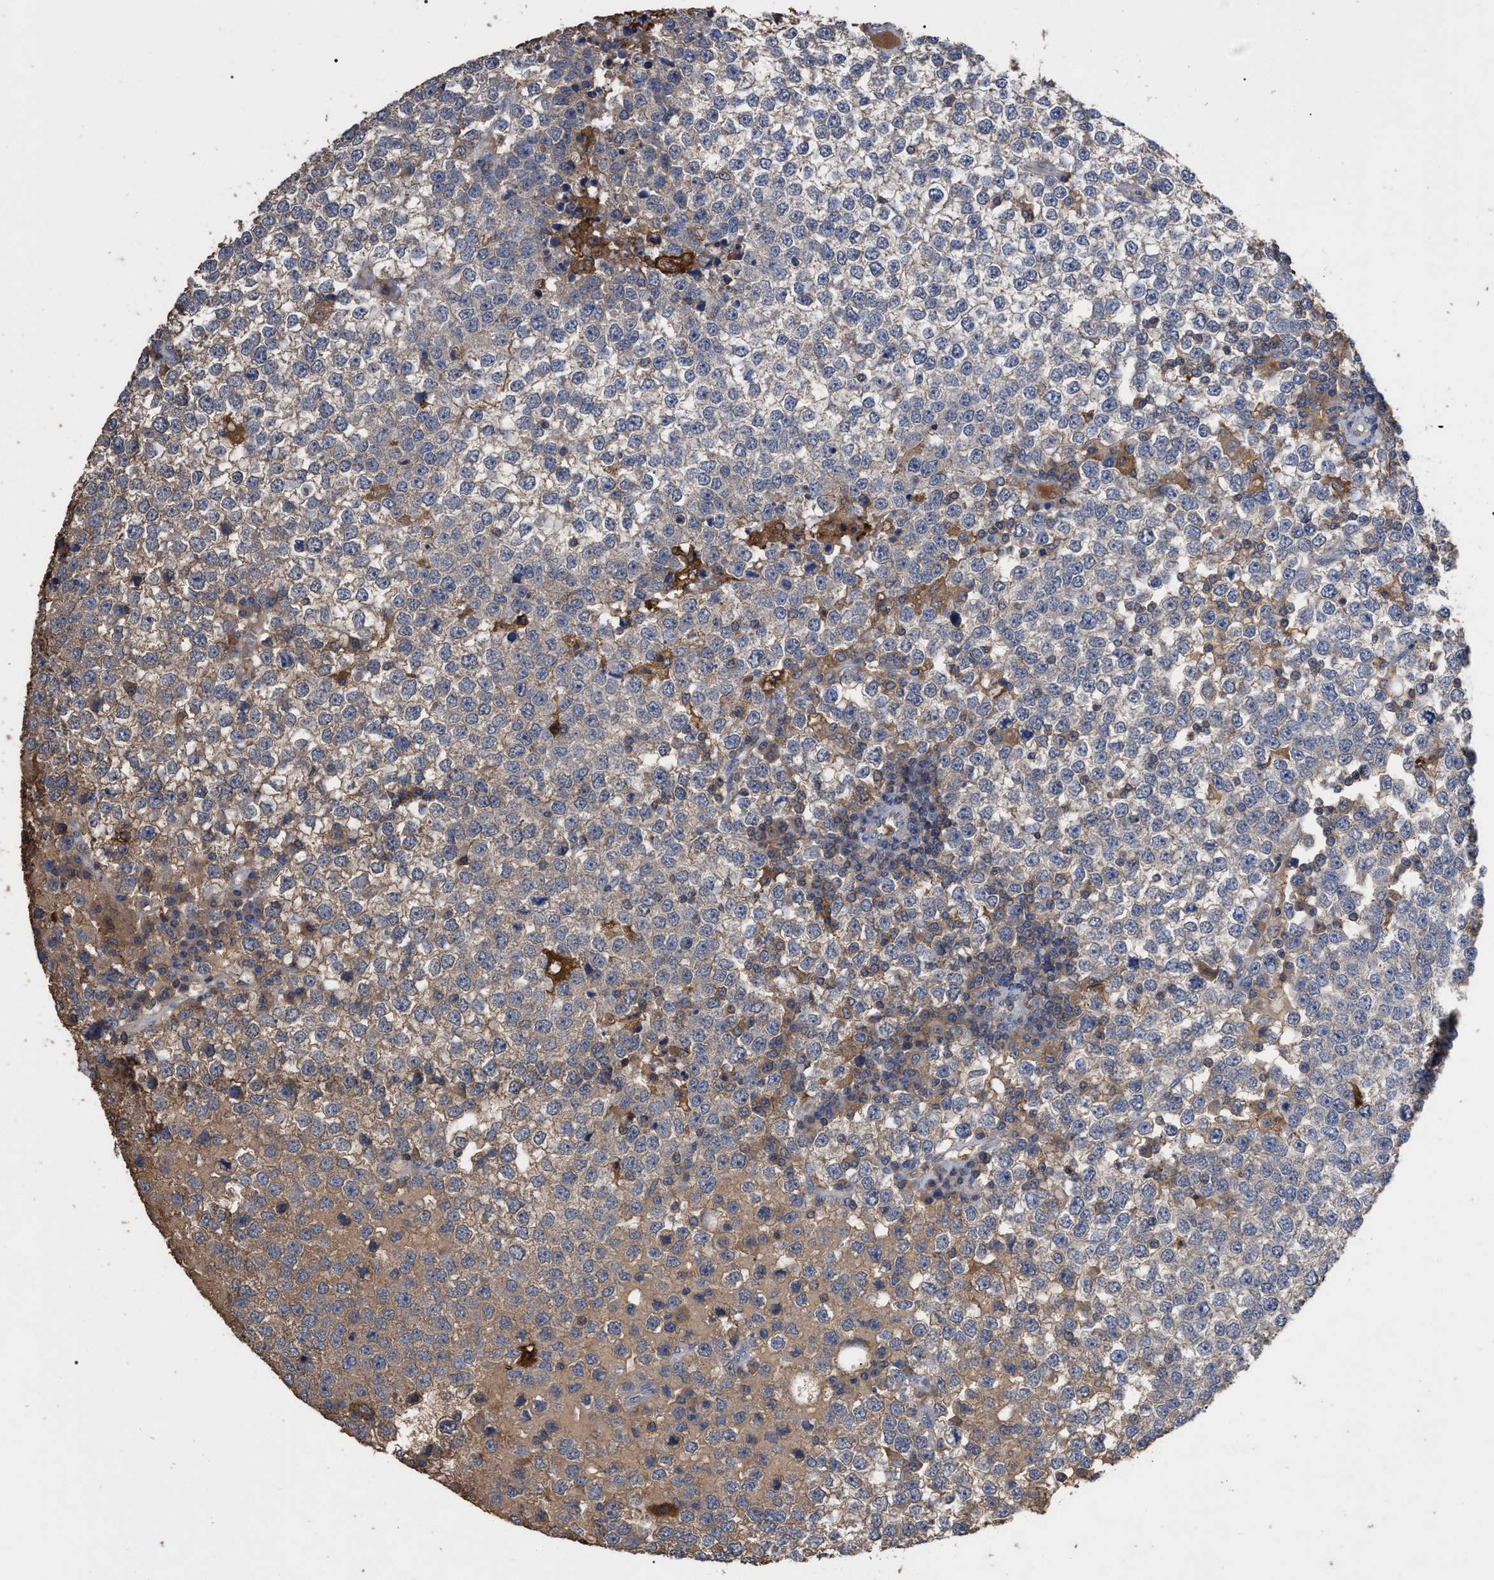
{"staining": {"intensity": "weak", "quantity": "25%-75%", "location": "cytoplasmic/membranous"}, "tissue": "testis cancer", "cell_type": "Tumor cells", "image_type": "cancer", "snomed": [{"axis": "morphology", "description": "Seminoma, NOS"}, {"axis": "topography", "description": "Testis"}], "caption": "Seminoma (testis) stained with IHC demonstrates weak cytoplasmic/membranous staining in about 25%-75% of tumor cells. Ihc stains the protein in brown and the nuclei are stained blue.", "gene": "GPR179", "patient": {"sex": "male", "age": 65}}